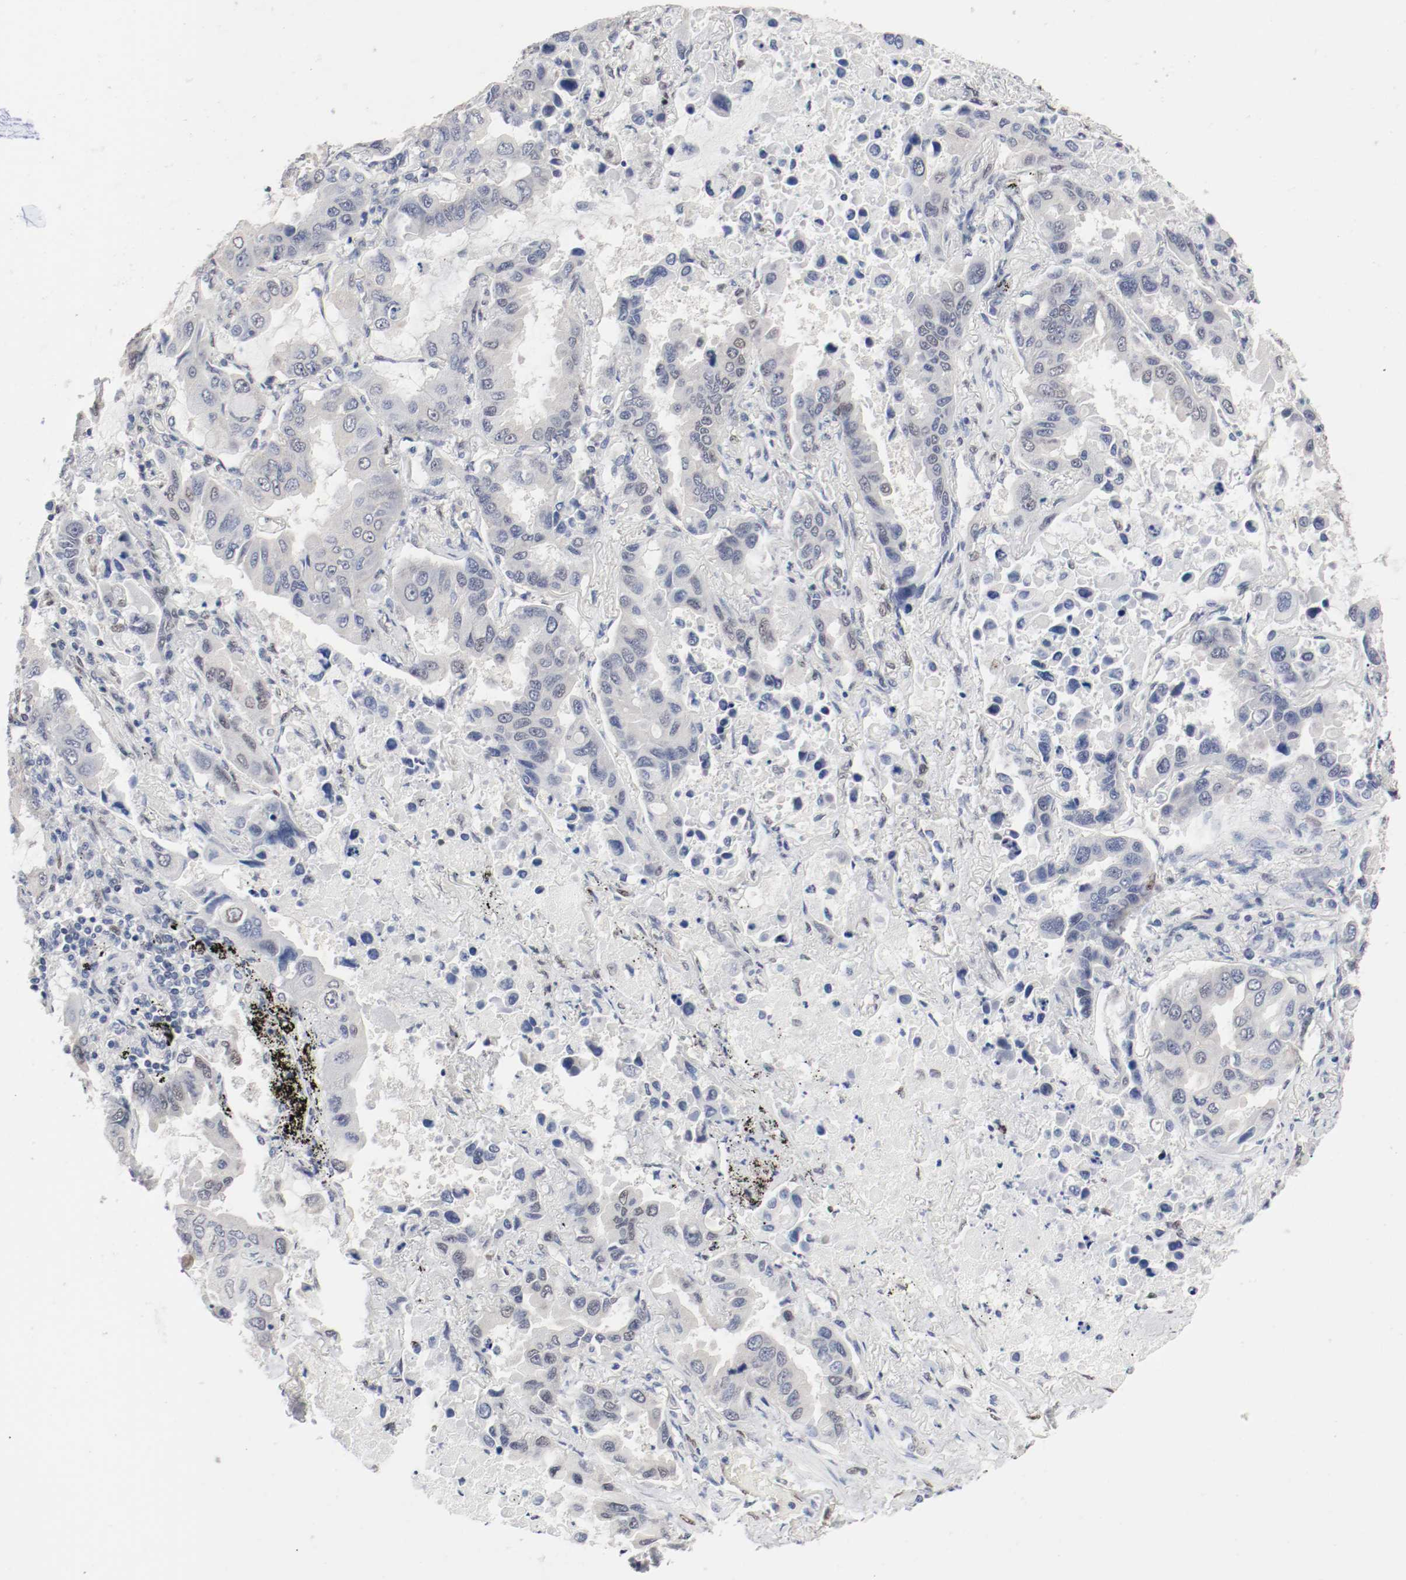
{"staining": {"intensity": "weak", "quantity": "<25%", "location": "nuclear"}, "tissue": "lung cancer", "cell_type": "Tumor cells", "image_type": "cancer", "snomed": [{"axis": "morphology", "description": "Adenocarcinoma, NOS"}, {"axis": "topography", "description": "Lung"}], "caption": "This photomicrograph is of lung cancer stained with immunohistochemistry to label a protein in brown with the nuclei are counter-stained blue. There is no staining in tumor cells. (Brightfield microscopy of DAB (3,3'-diaminobenzidine) IHC at high magnification).", "gene": "FOSL2", "patient": {"sex": "male", "age": 64}}